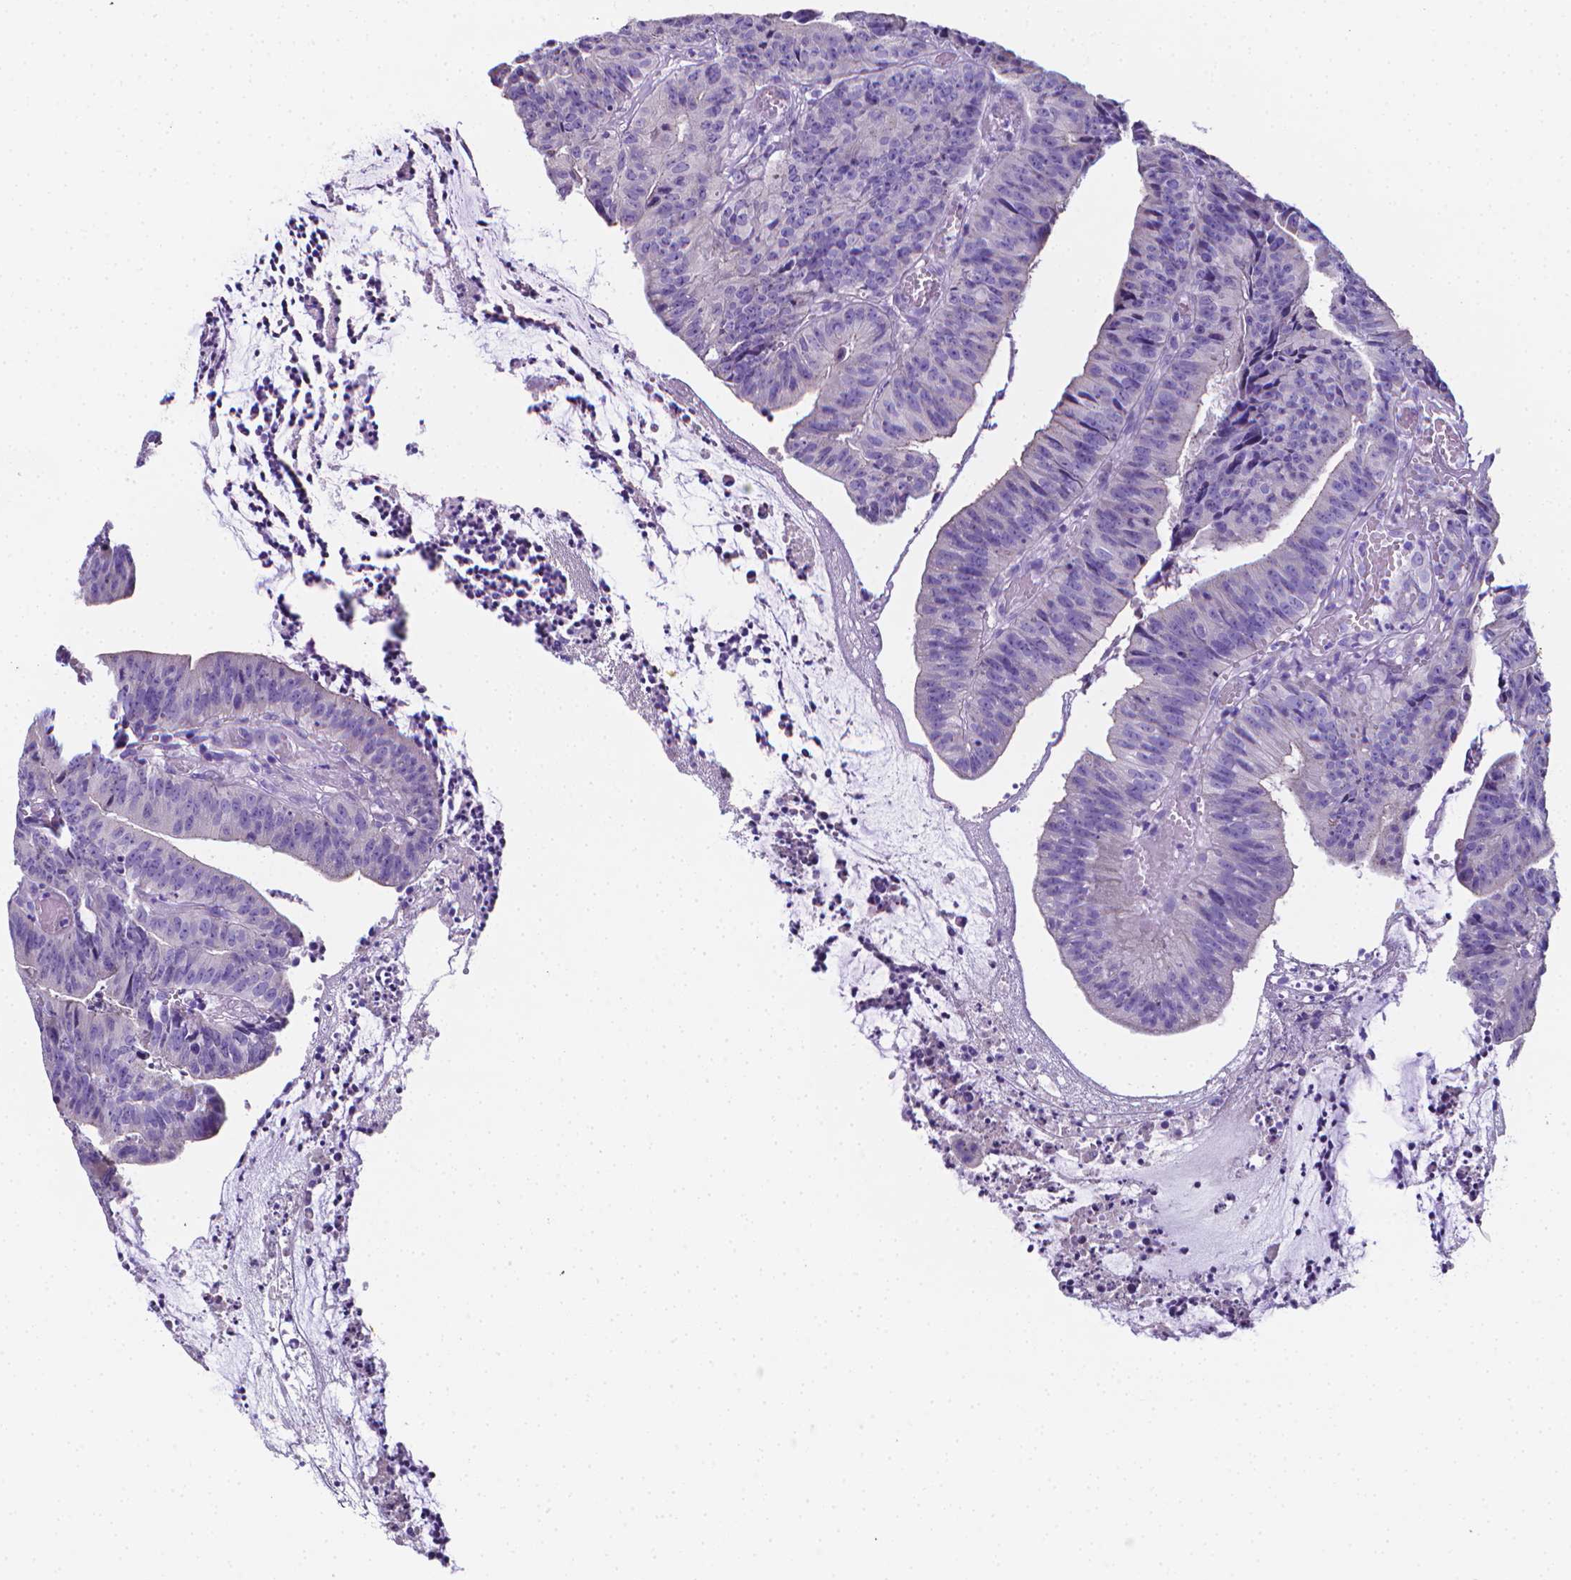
{"staining": {"intensity": "negative", "quantity": "none", "location": "none"}, "tissue": "colorectal cancer", "cell_type": "Tumor cells", "image_type": "cancer", "snomed": [{"axis": "morphology", "description": "Adenocarcinoma, NOS"}, {"axis": "topography", "description": "Colon"}], "caption": "The photomicrograph shows no significant positivity in tumor cells of colorectal cancer. The staining is performed using DAB (3,3'-diaminobenzidine) brown chromogen with nuclei counter-stained in using hematoxylin.", "gene": "LRRC73", "patient": {"sex": "female", "age": 78}}